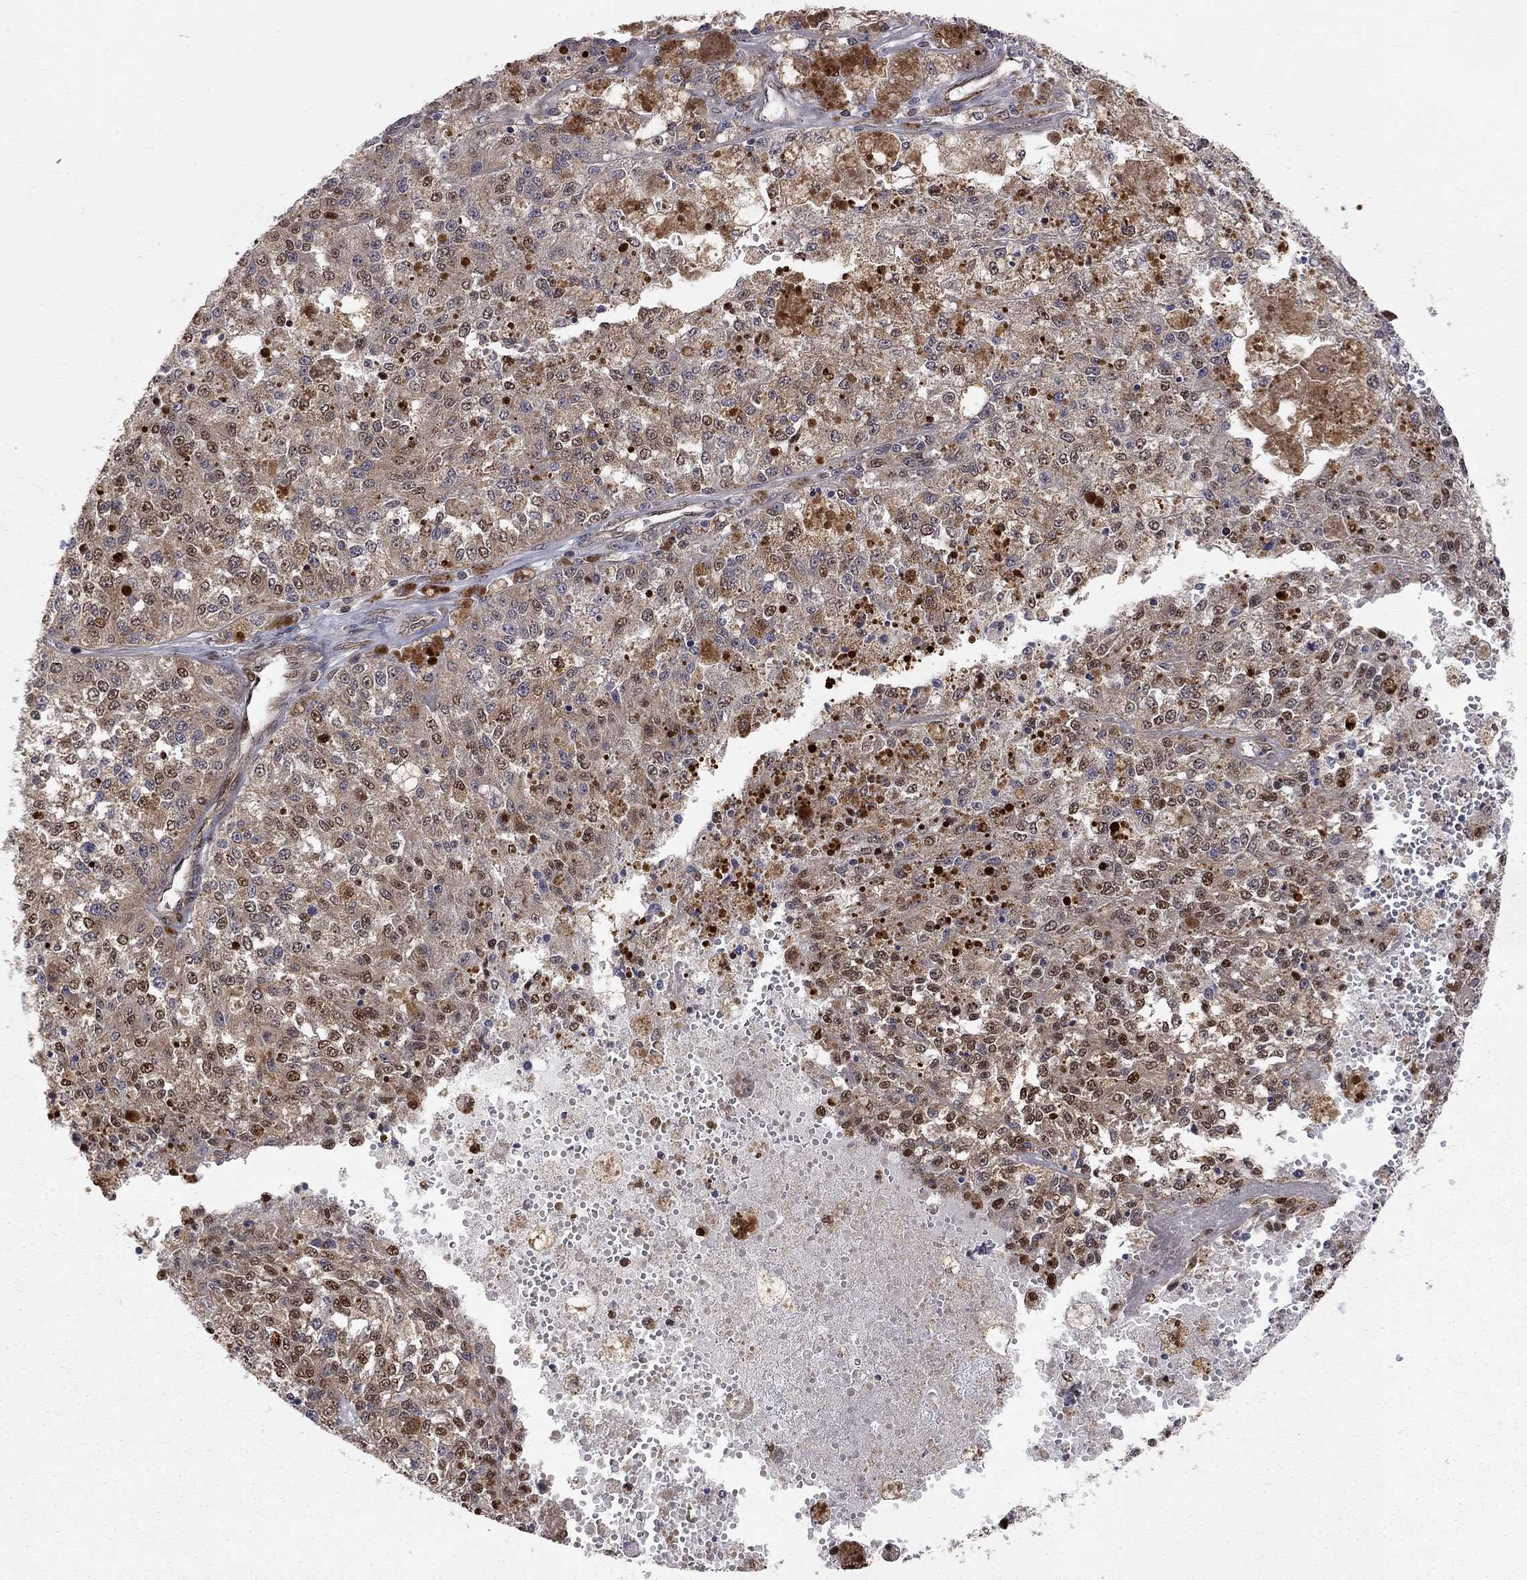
{"staining": {"intensity": "moderate", "quantity": "<25%", "location": "cytoplasmic/membranous,nuclear"}, "tissue": "melanoma", "cell_type": "Tumor cells", "image_type": "cancer", "snomed": [{"axis": "morphology", "description": "Malignant melanoma, Metastatic site"}, {"axis": "topography", "description": "Lymph node"}], "caption": "Melanoma stained with DAB immunohistochemistry (IHC) reveals low levels of moderate cytoplasmic/membranous and nuclear staining in about <25% of tumor cells.", "gene": "ELOB", "patient": {"sex": "female", "age": 64}}